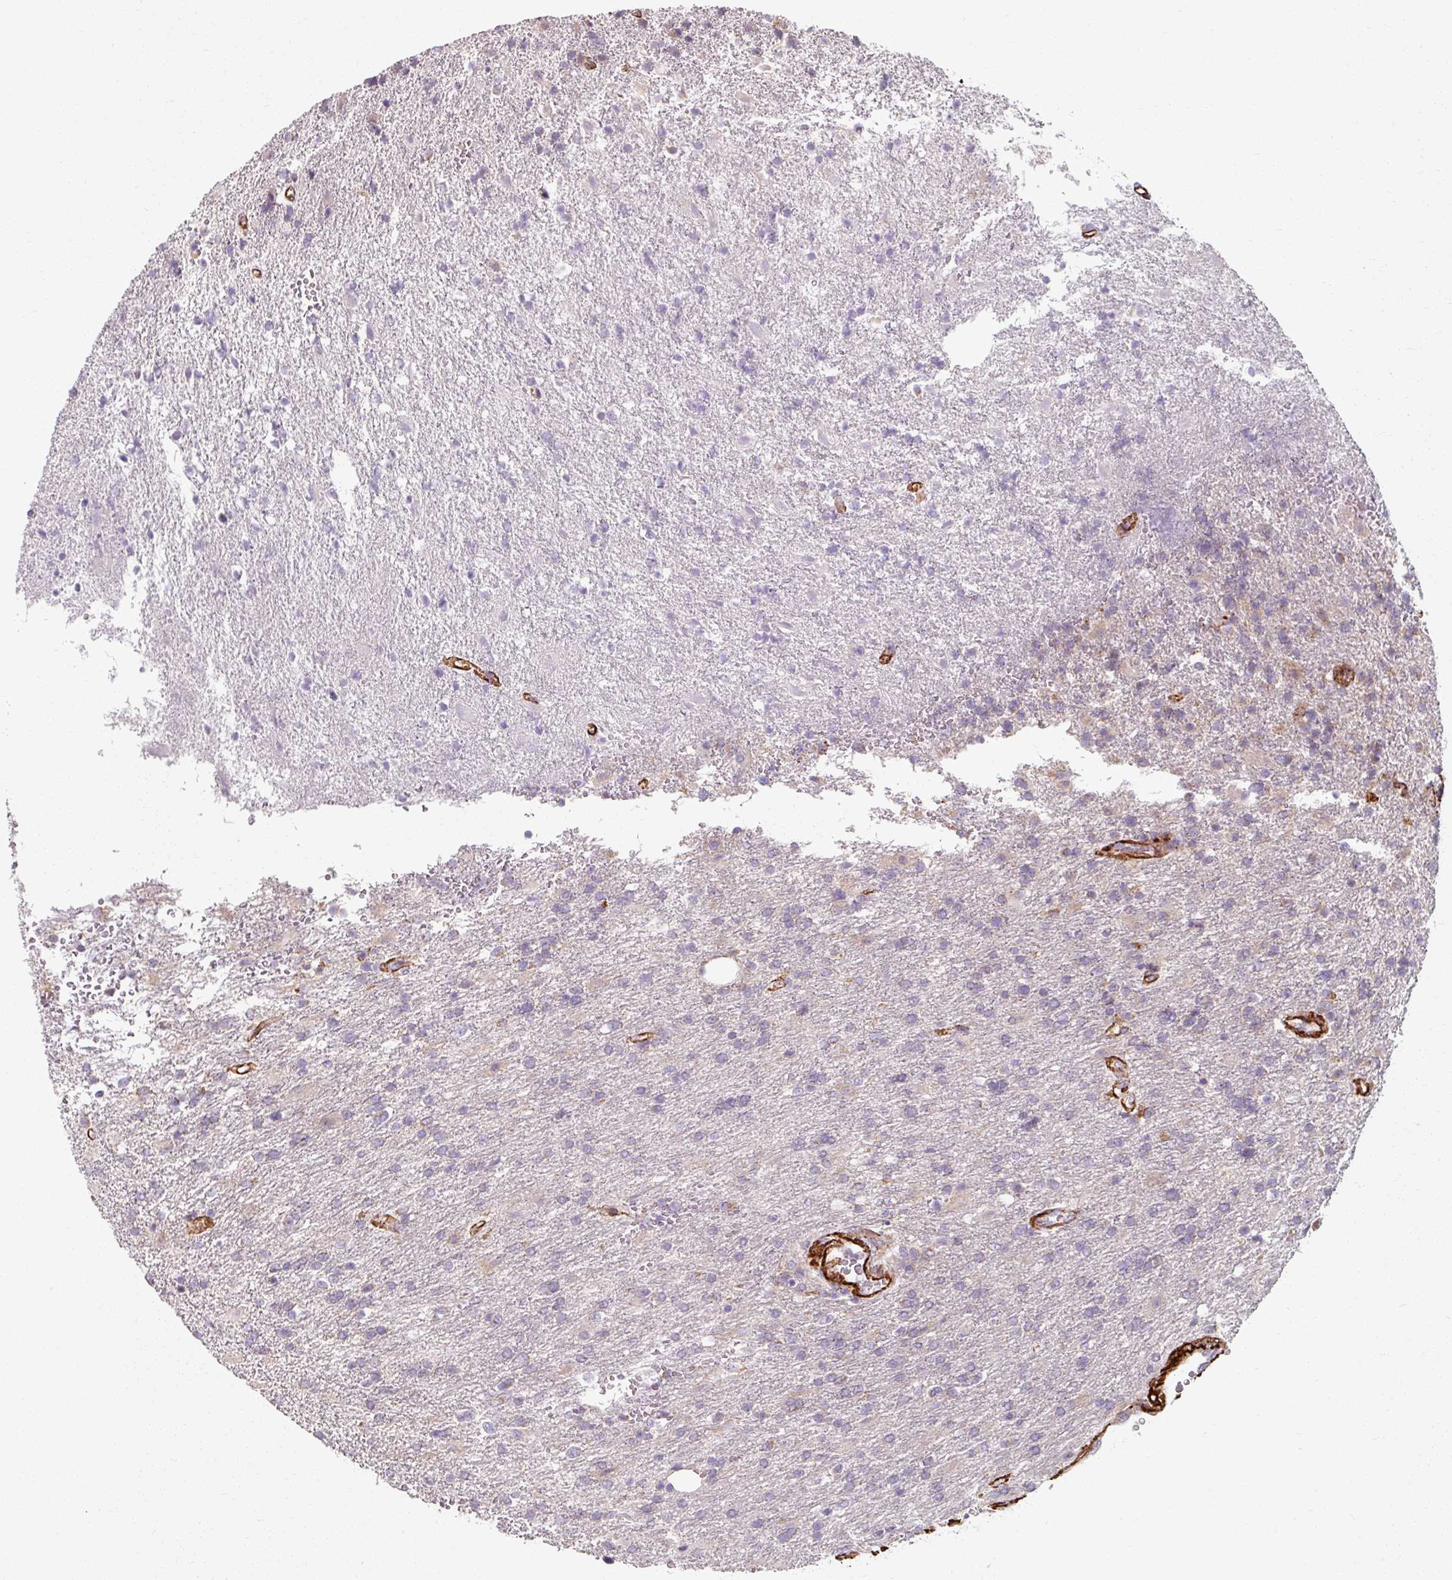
{"staining": {"intensity": "negative", "quantity": "none", "location": "none"}, "tissue": "glioma", "cell_type": "Tumor cells", "image_type": "cancer", "snomed": [{"axis": "morphology", "description": "Glioma, malignant, High grade"}, {"axis": "topography", "description": "Brain"}], "caption": "High power microscopy micrograph of an immunohistochemistry (IHC) micrograph of glioma, revealing no significant positivity in tumor cells. (DAB IHC, high magnification).", "gene": "MRPS5", "patient": {"sex": "male", "age": 56}}